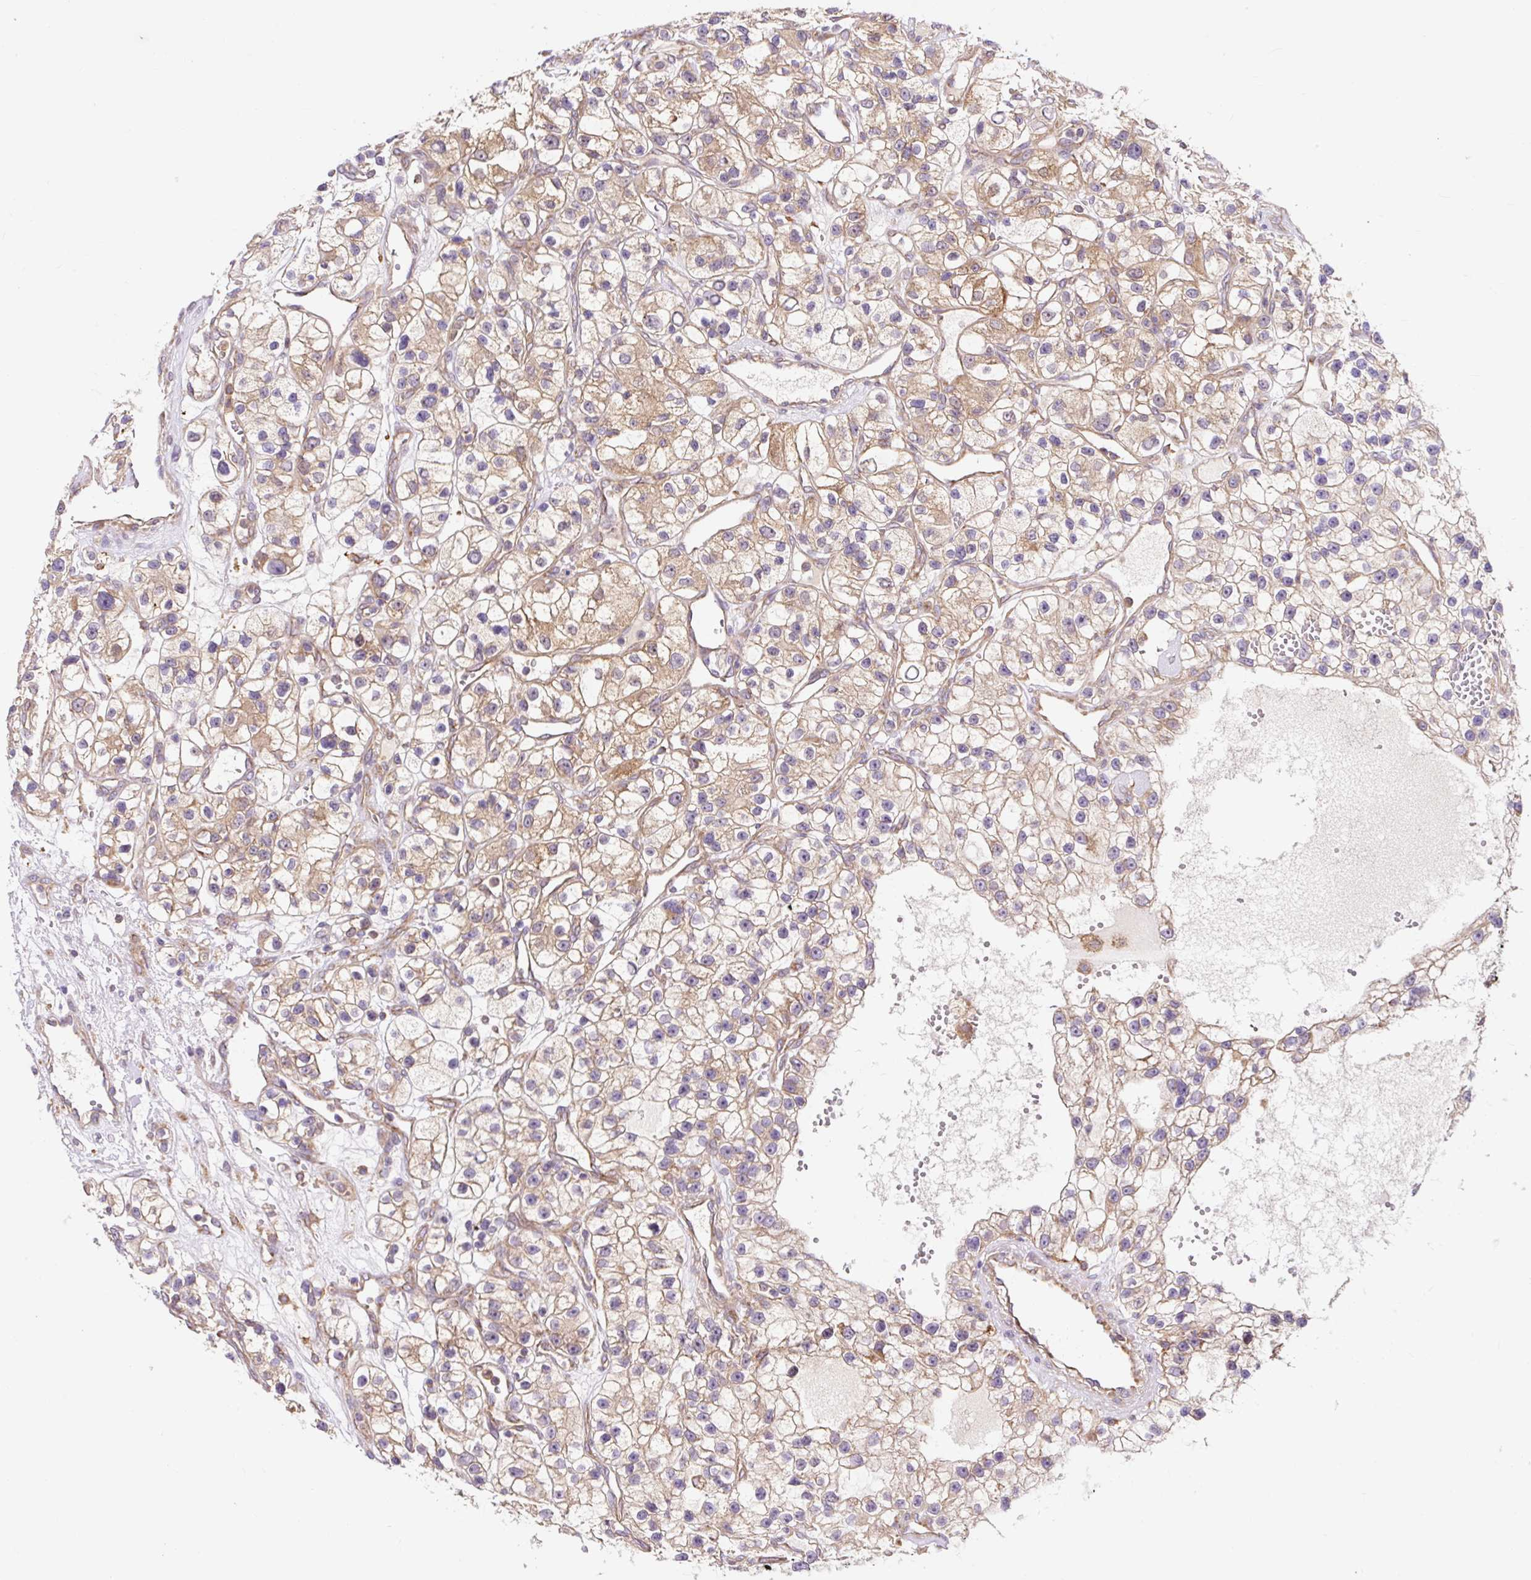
{"staining": {"intensity": "moderate", "quantity": ">75%", "location": "cytoplasmic/membranous"}, "tissue": "renal cancer", "cell_type": "Tumor cells", "image_type": "cancer", "snomed": [{"axis": "morphology", "description": "Adenocarcinoma, NOS"}, {"axis": "topography", "description": "Kidney"}], "caption": "High-power microscopy captured an immunohistochemistry (IHC) micrograph of renal cancer (adenocarcinoma), revealing moderate cytoplasmic/membranous positivity in about >75% of tumor cells.", "gene": "TRIAP1", "patient": {"sex": "female", "age": 57}}